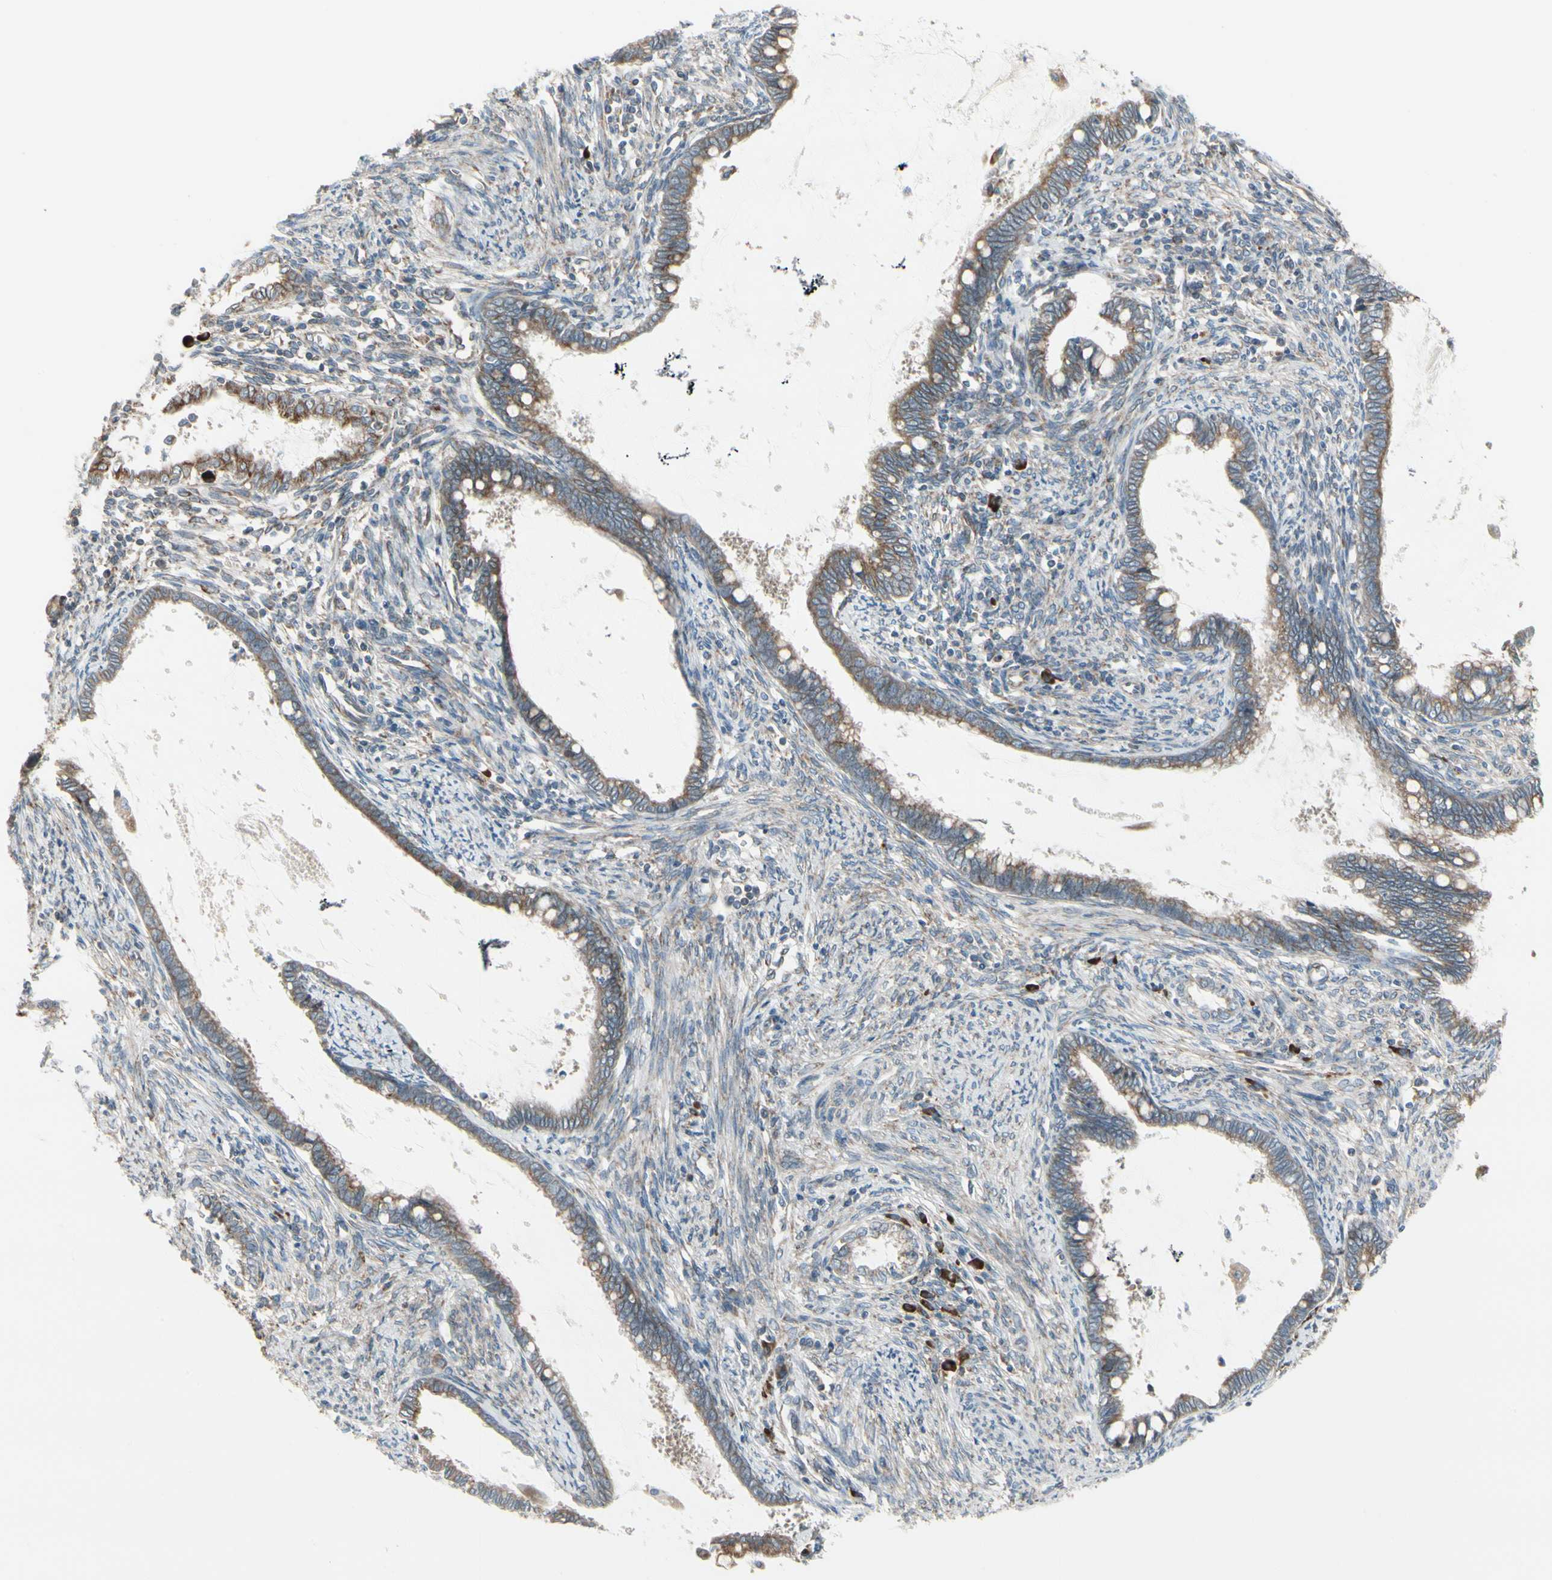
{"staining": {"intensity": "weak", "quantity": ">75%", "location": "cytoplasmic/membranous"}, "tissue": "cervical cancer", "cell_type": "Tumor cells", "image_type": "cancer", "snomed": [{"axis": "morphology", "description": "Adenocarcinoma, NOS"}, {"axis": "topography", "description": "Cervix"}], "caption": "About >75% of tumor cells in human adenocarcinoma (cervical) exhibit weak cytoplasmic/membranous protein positivity as visualized by brown immunohistochemical staining.", "gene": "FNDC3A", "patient": {"sex": "female", "age": 44}}